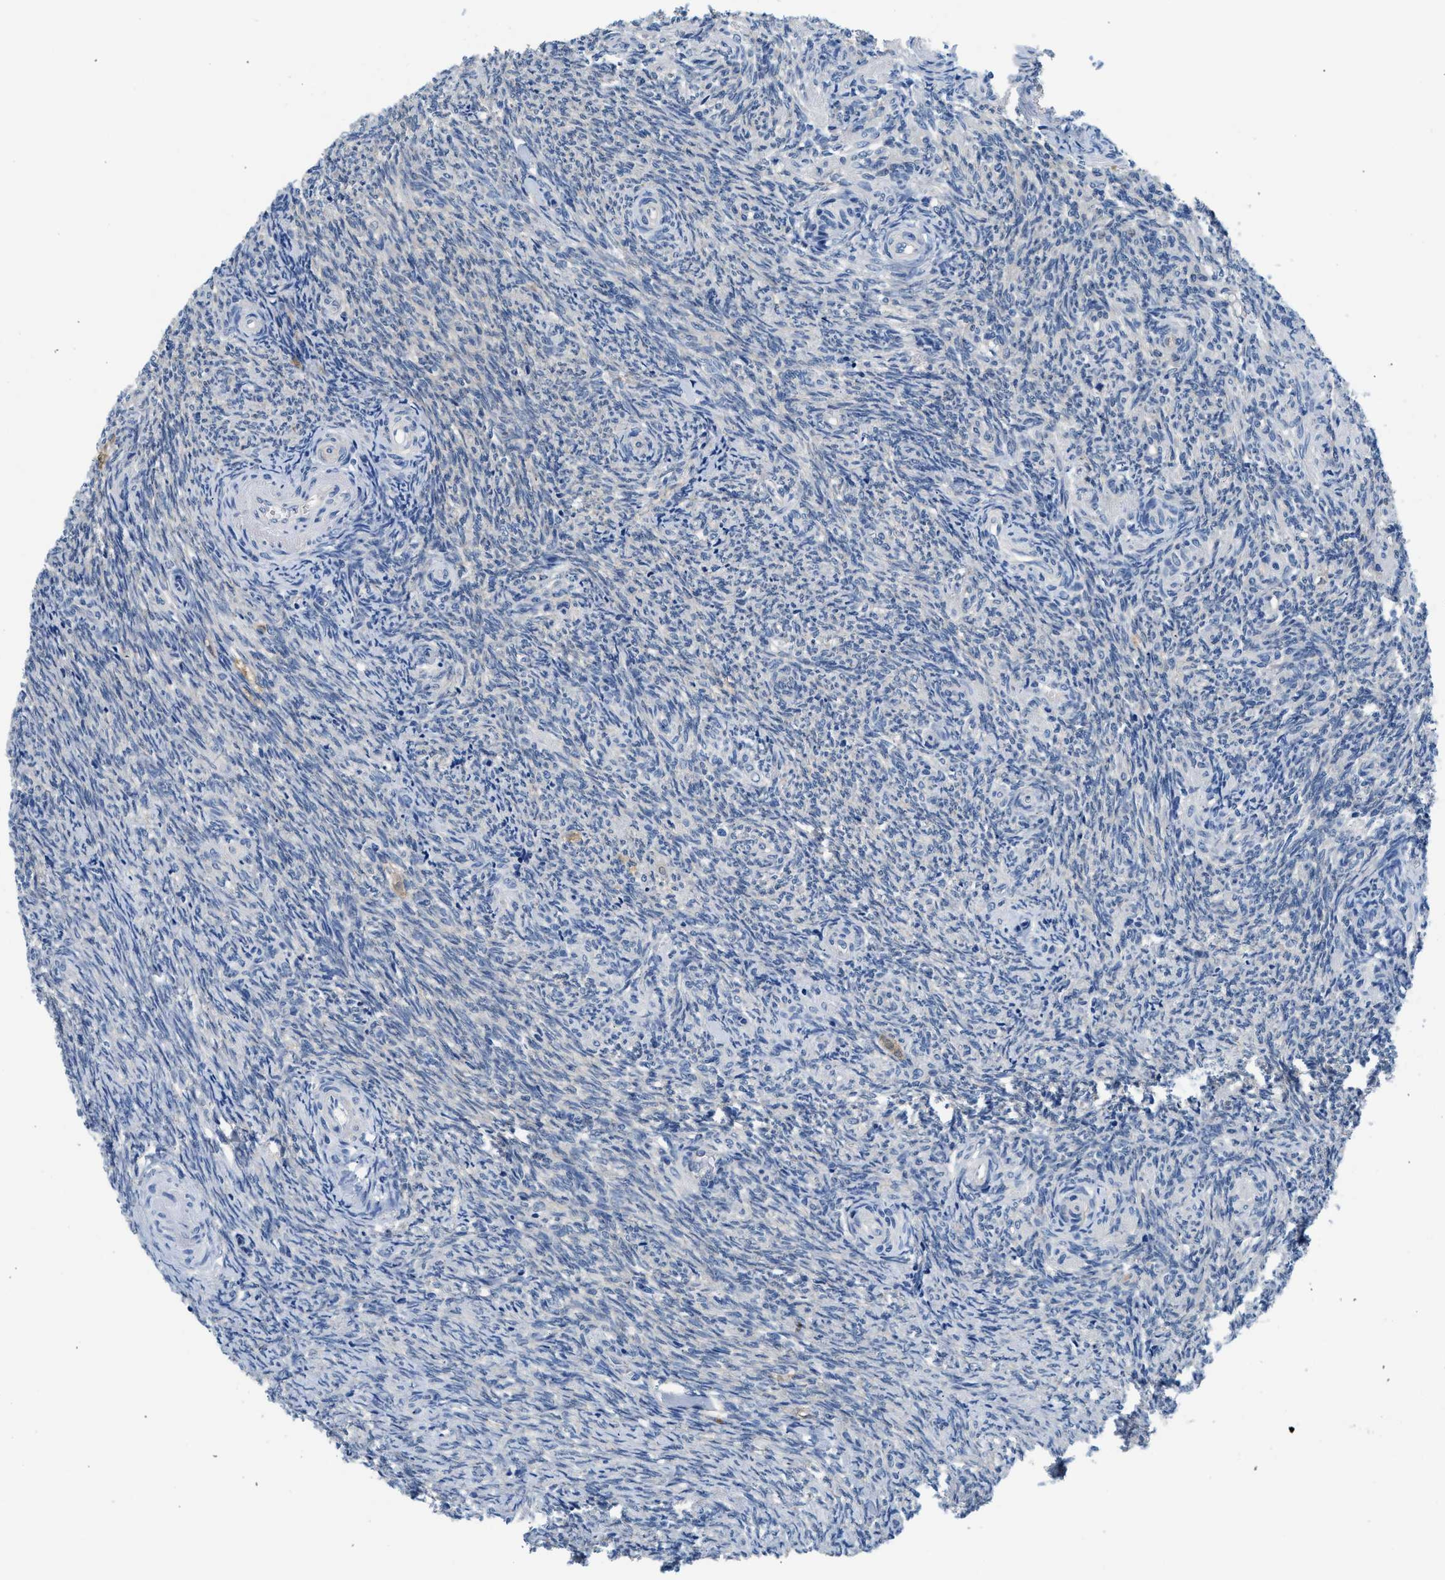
{"staining": {"intensity": "negative", "quantity": "none", "location": "none"}, "tissue": "ovary", "cell_type": "Follicle cells", "image_type": "normal", "snomed": [{"axis": "morphology", "description": "Normal tissue, NOS"}, {"axis": "topography", "description": "Ovary"}], "caption": "An immunohistochemistry photomicrograph of benign ovary is shown. There is no staining in follicle cells of ovary. (IHC, brightfield microscopy, high magnification).", "gene": "FADS6", "patient": {"sex": "female", "age": 41}}